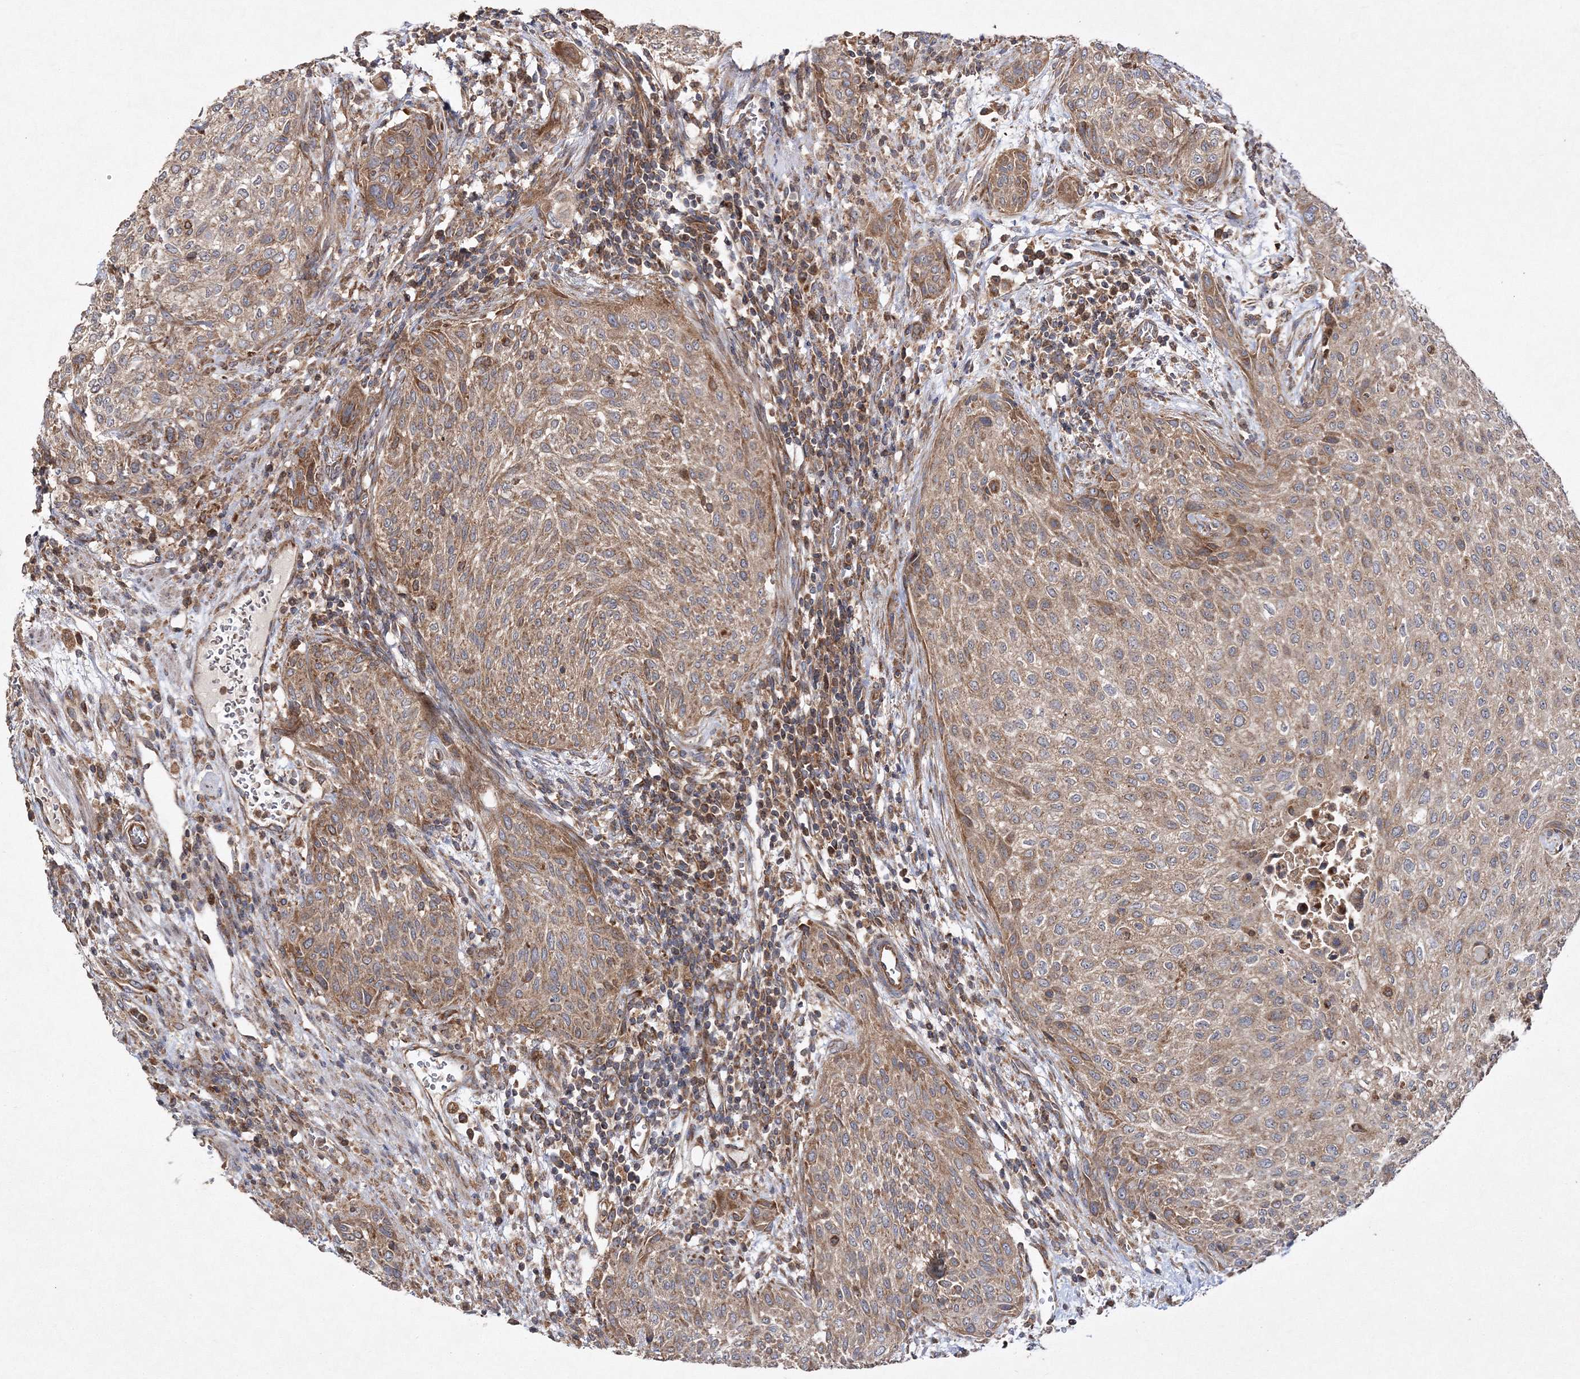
{"staining": {"intensity": "weak", "quantity": "25%-75%", "location": "cytoplasmic/membranous"}, "tissue": "urothelial cancer", "cell_type": "Tumor cells", "image_type": "cancer", "snomed": [{"axis": "morphology", "description": "Urothelial carcinoma, High grade"}, {"axis": "topography", "description": "Urinary bladder"}], "caption": "Urothelial carcinoma (high-grade) stained with a brown dye reveals weak cytoplasmic/membranous positive expression in about 25%-75% of tumor cells.", "gene": "DNAJC13", "patient": {"sex": "male", "age": 35}}